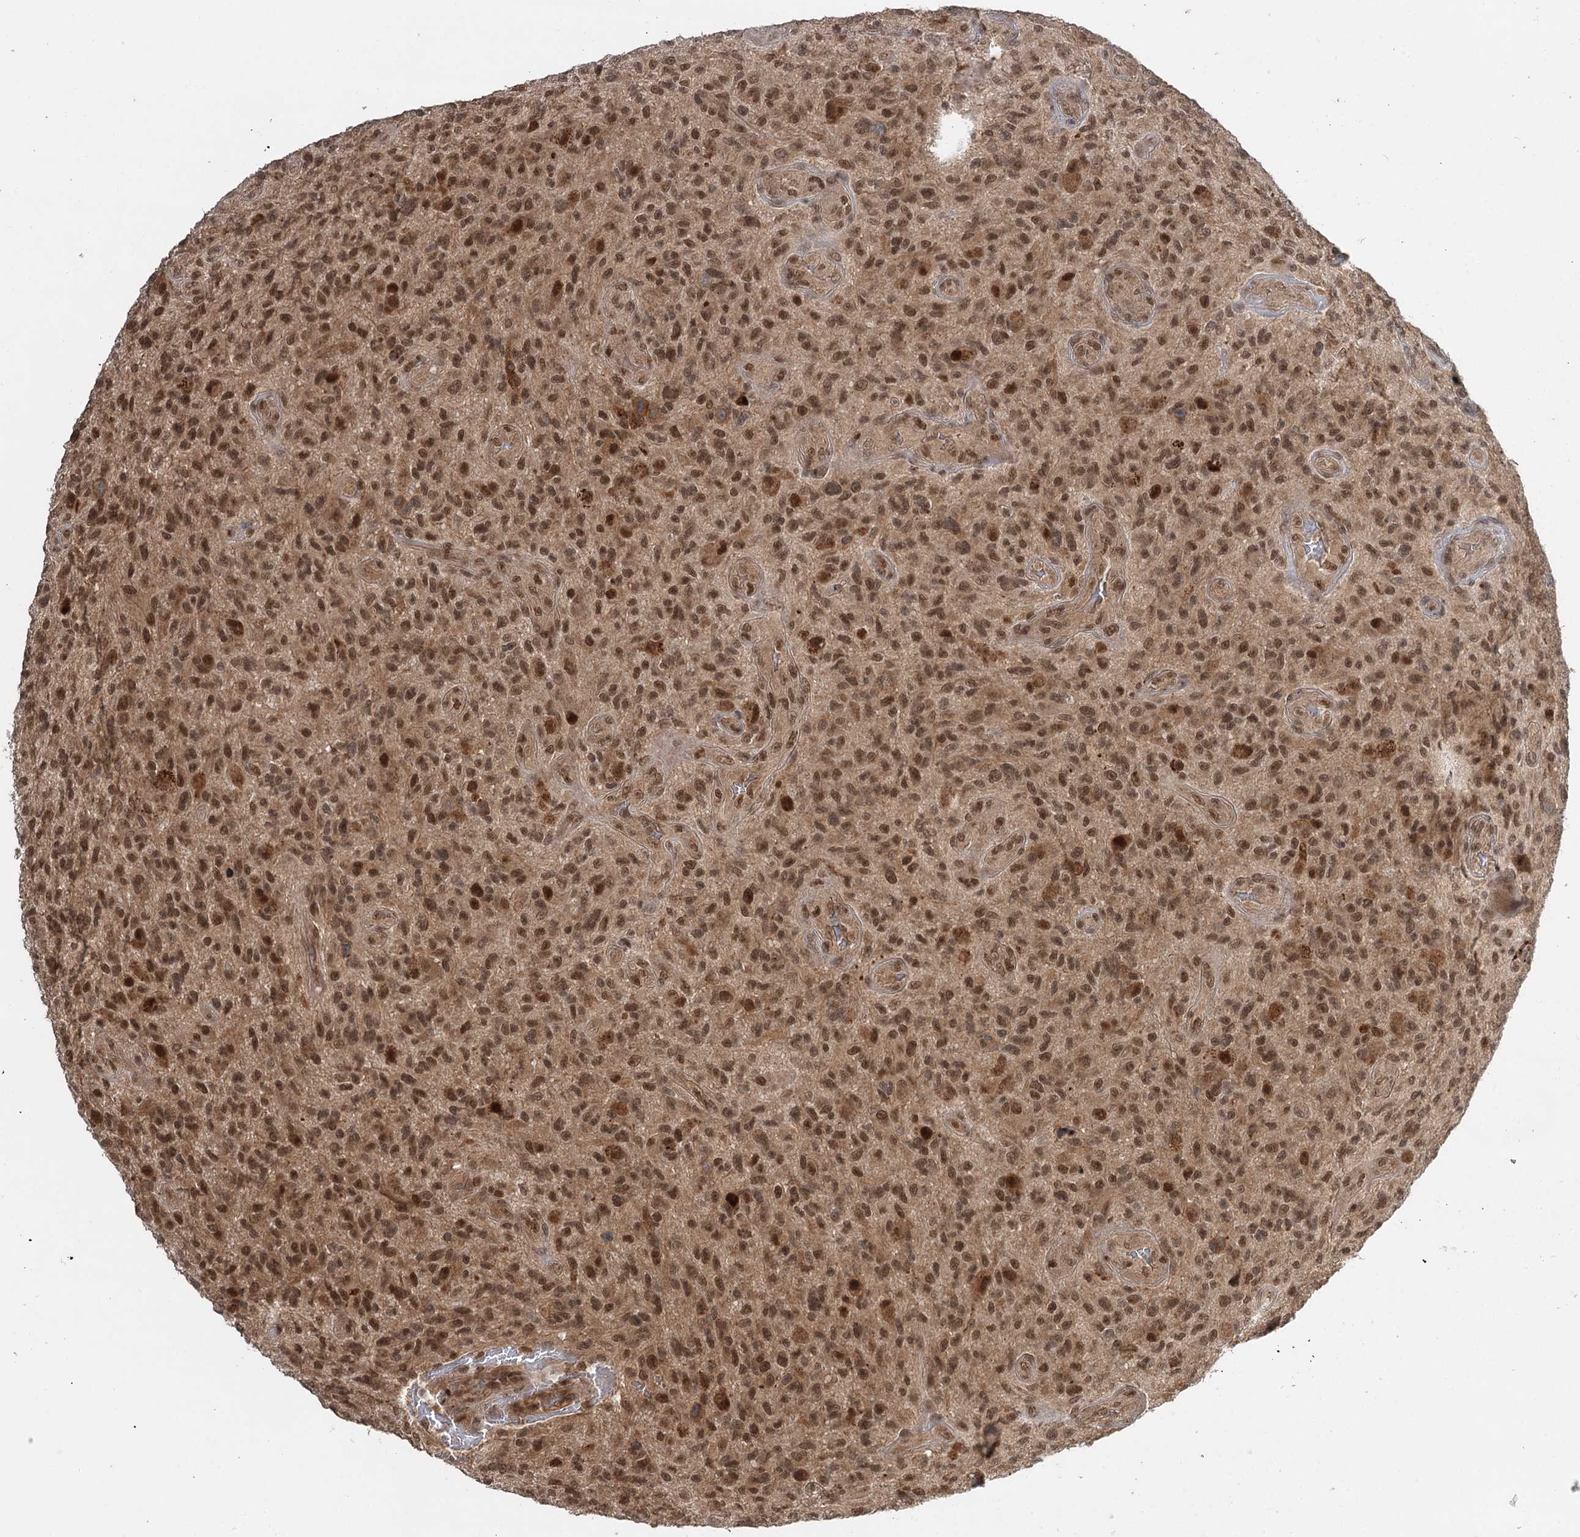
{"staining": {"intensity": "moderate", "quantity": ">75%", "location": "cytoplasmic/membranous,nuclear"}, "tissue": "glioma", "cell_type": "Tumor cells", "image_type": "cancer", "snomed": [{"axis": "morphology", "description": "Glioma, malignant, High grade"}, {"axis": "topography", "description": "Brain"}], "caption": "A high-resolution photomicrograph shows IHC staining of high-grade glioma (malignant), which shows moderate cytoplasmic/membranous and nuclear positivity in approximately >75% of tumor cells. Using DAB (brown) and hematoxylin (blue) stains, captured at high magnification using brightfield microscopy.", "gene": "N6AMT1", "patient": {"sex": "male", "age": 47}}